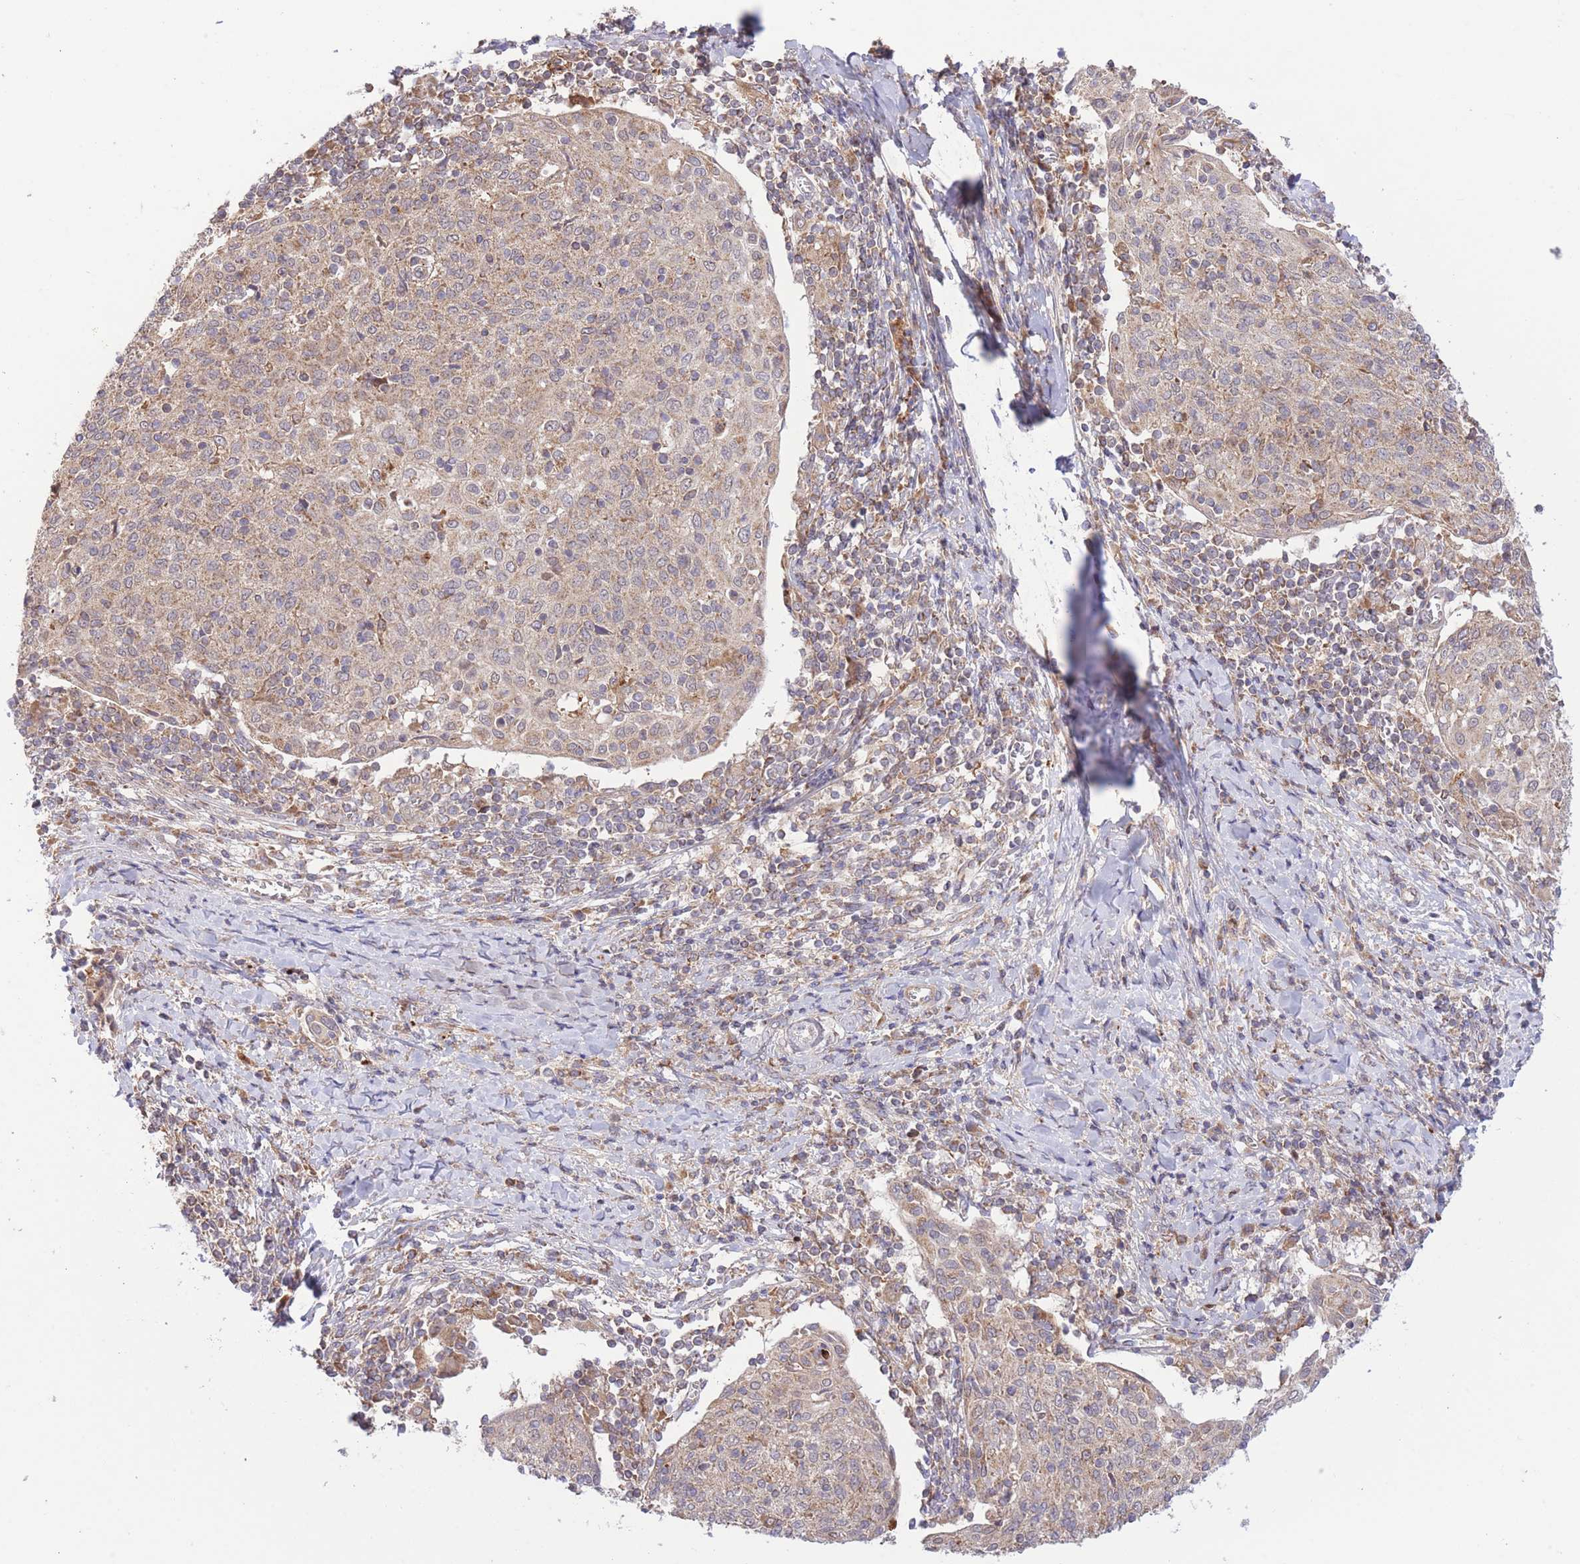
{"staining": {"intensity": "weak", "quantity": "25%-75%", "location": "cytoplasmic/membranous"}, "tissue": "cervical cancer", "cell_type": "Tumor cells", "image_type": "cancer", "snomed": [{"axis": "morphology", "description": "Squamous cell carcinoma, NOS"}, {"axis": "topography", "description": "Cervix"}], "caption": "About 25%-75% of tumor cells in cervical cancer exhibit weak cytoplasmic/membranous protein staining as visualized by brown immunohistochemical staining.", "gene": "ATP13A2", "patient": {"sex": "female", "age": 52}}